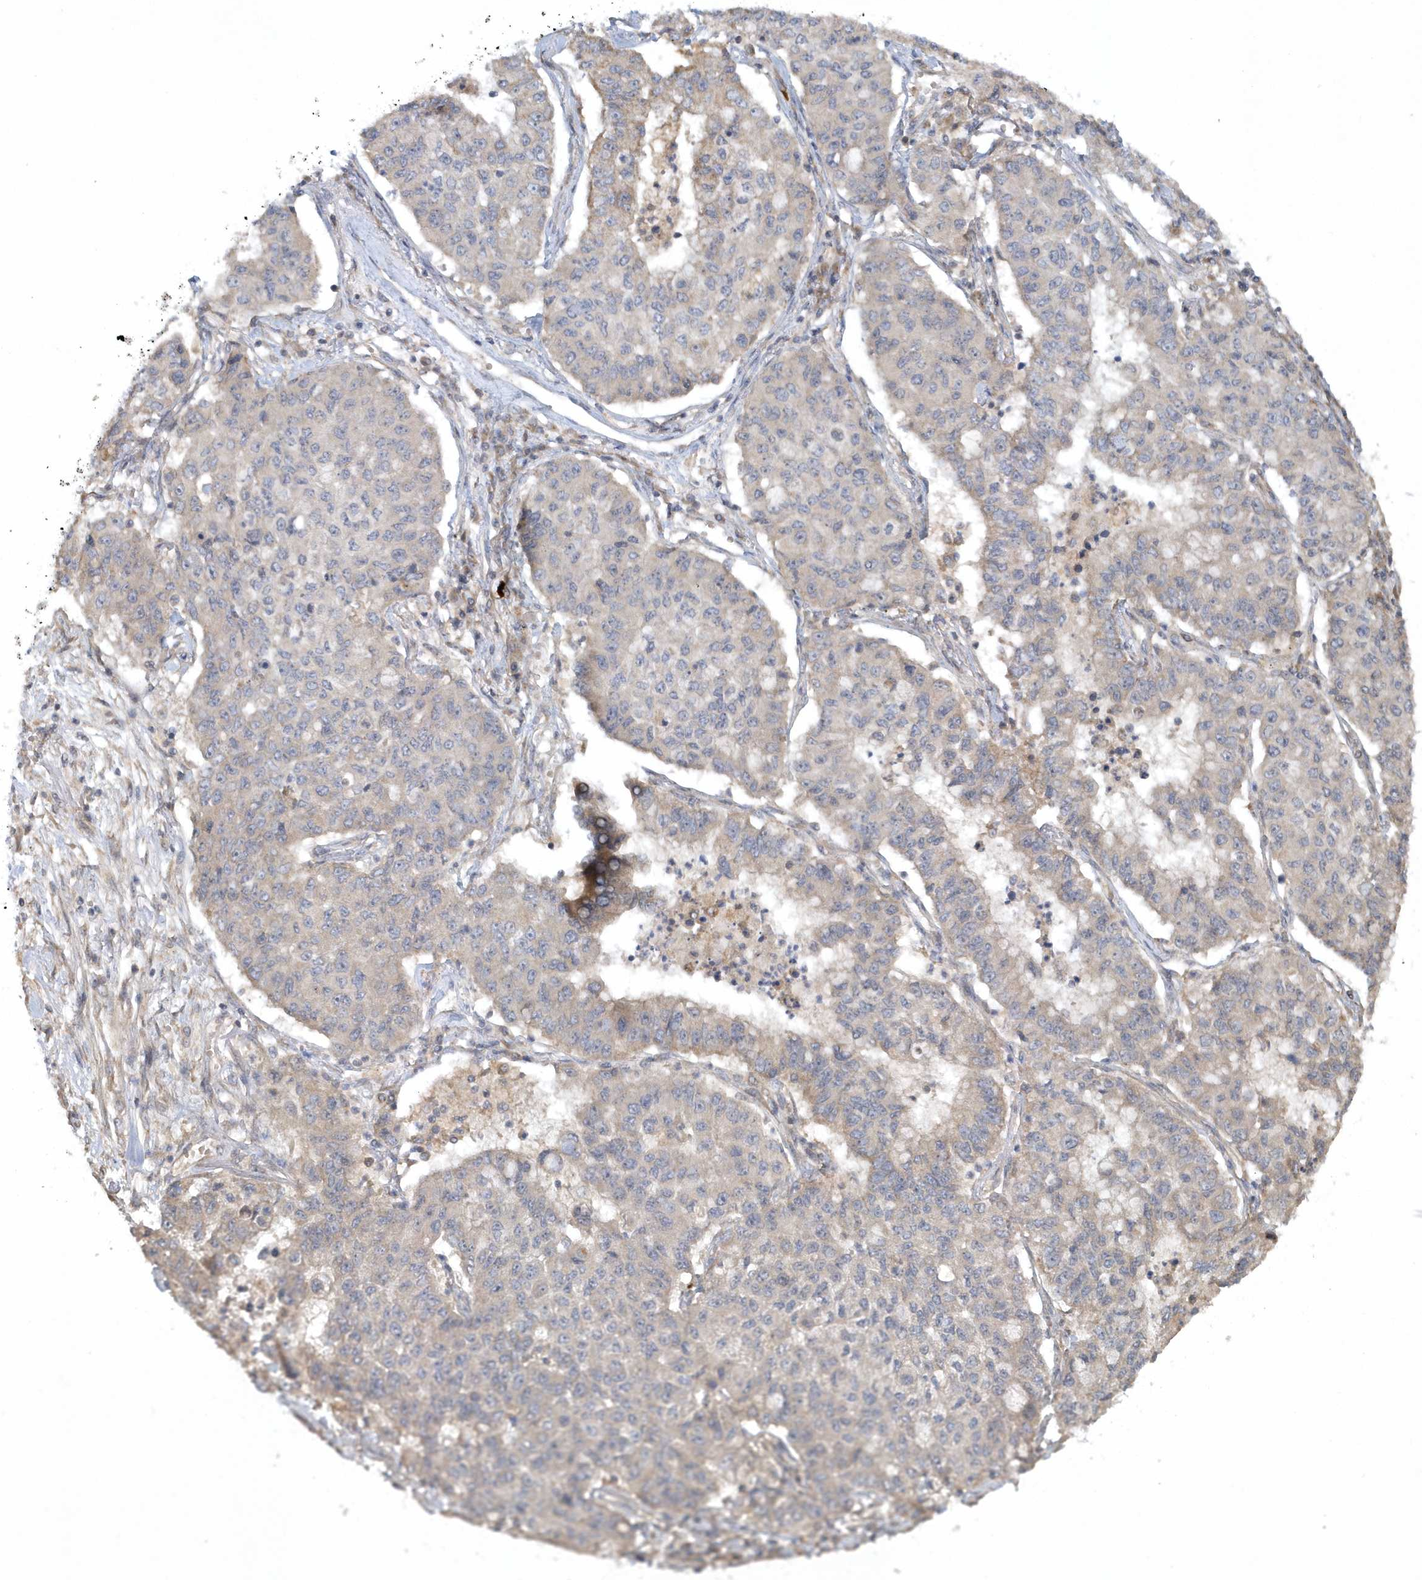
{"staining": {"intensity": "negative", "quantity": "none", "location": "none"}, "tissue": "lung cancer", "cell_type": "Tumor cells", "image_type": "cancer", "snomed": [{"axis": "morphology", "description": "Squamous cell carcinoma, NOS"}, {"axis": "topography", "description": "Lung"}], "caption": "IHC micrograph of human lung cancer stained for a protein (brown), which shows no staining in tumor cells.", "gene": "THG1L", "patient": {"sex": "male", "age": 74}}